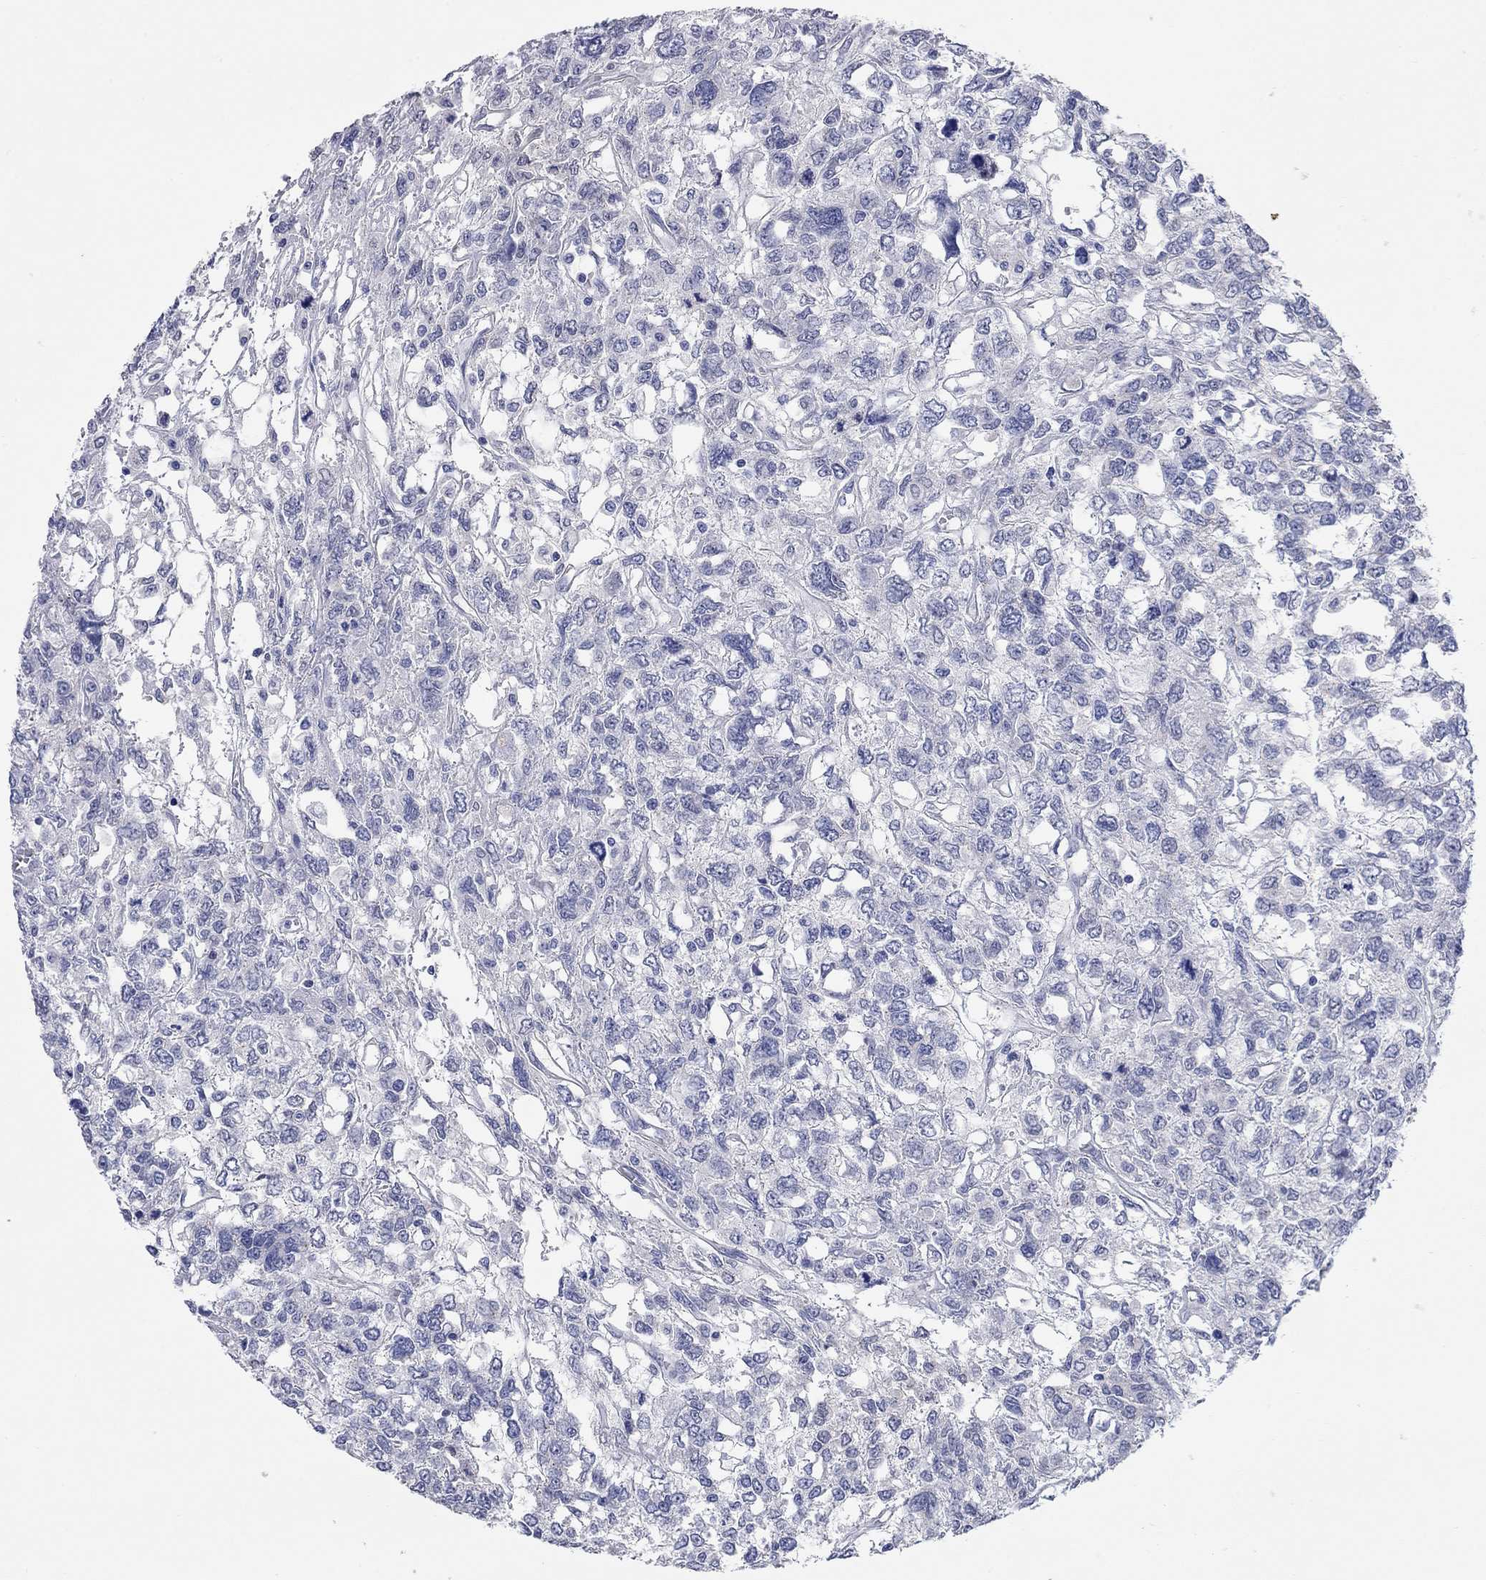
{"staining": {"intensity": "negative", "quantity": "none", "location": "none"}, "tissue": "testis cancer", "cell_type": "Tumor cells", "image_type": "cancer", "snomed": [{"axis": "morphology", "description": "Seminoma, NOS"}, {"axis": "topography", "description": "Testis"}], "caption": "DAB (3,3'-diaminobenzidine) immunohistochemical staining of testis cancer (seminoma) demonstrates no significant positivity in tumor cells.", "gene": "WASF3", "patient": {"sex": "male", "age": 52}}